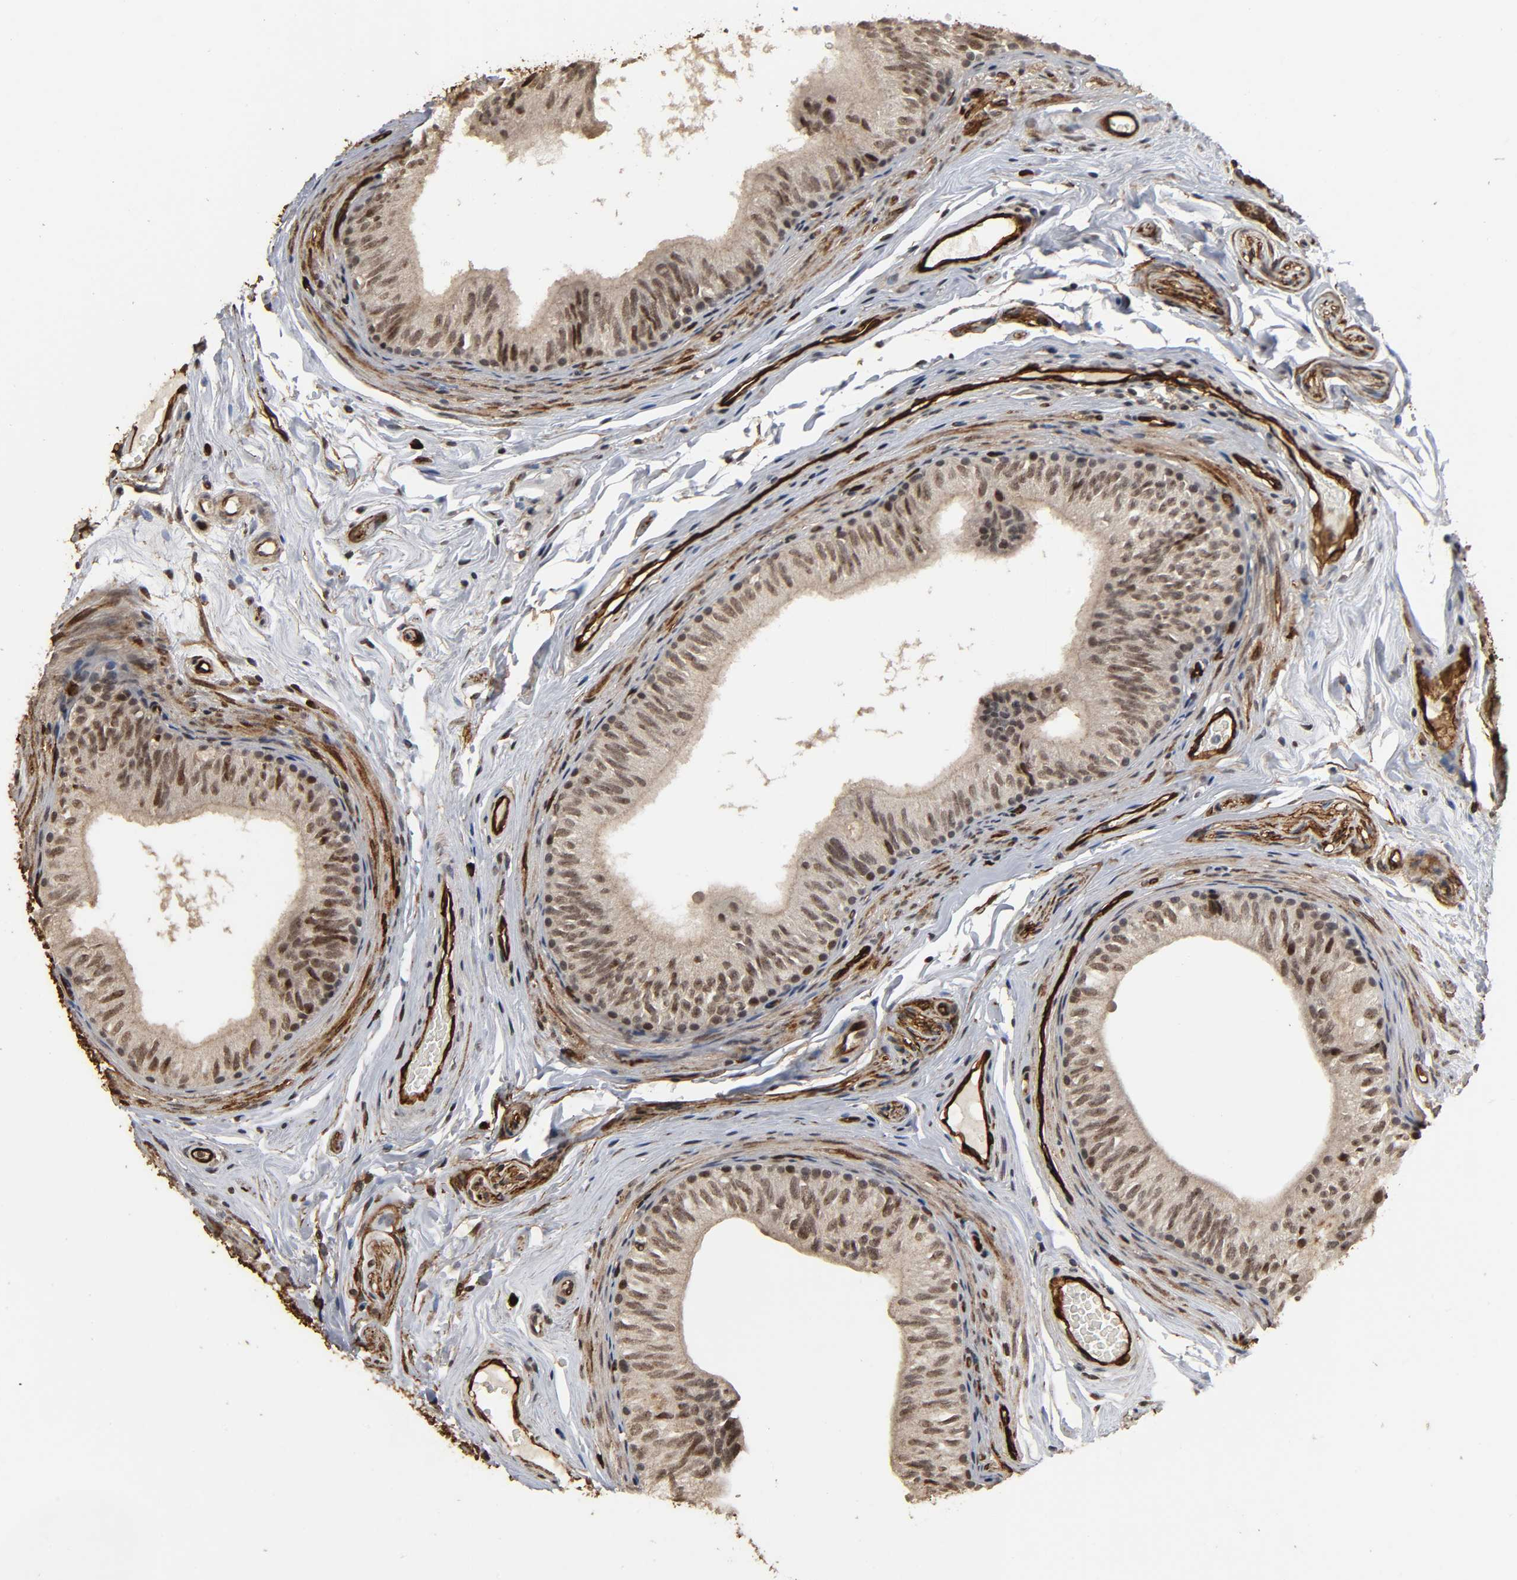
{"staining": {"intensity": "moderate", "quantity": "25%-75%", "location": "cytoplasmic/membranous,nuclear"}, "tissue": "epididymis", "cell_type": "Glandular cells", "image_type": "normal", "snomed": [{"axis": "morphology", "description": "Normal tissue, NOS"}, {"axis": "topography", "description": "Testis"}, {"axis": "topography", "description": "Epididymis"}], "caption": "IHC image of normal human epididymis stained for a protein (brown), which displays medium levels of moderate cytoplasmic/membranous,nuclear positivity in approximately 25%-75% of glandular cells.", "gene": "AHNAK2", "patient": {"sex": "male", "age": 36}}